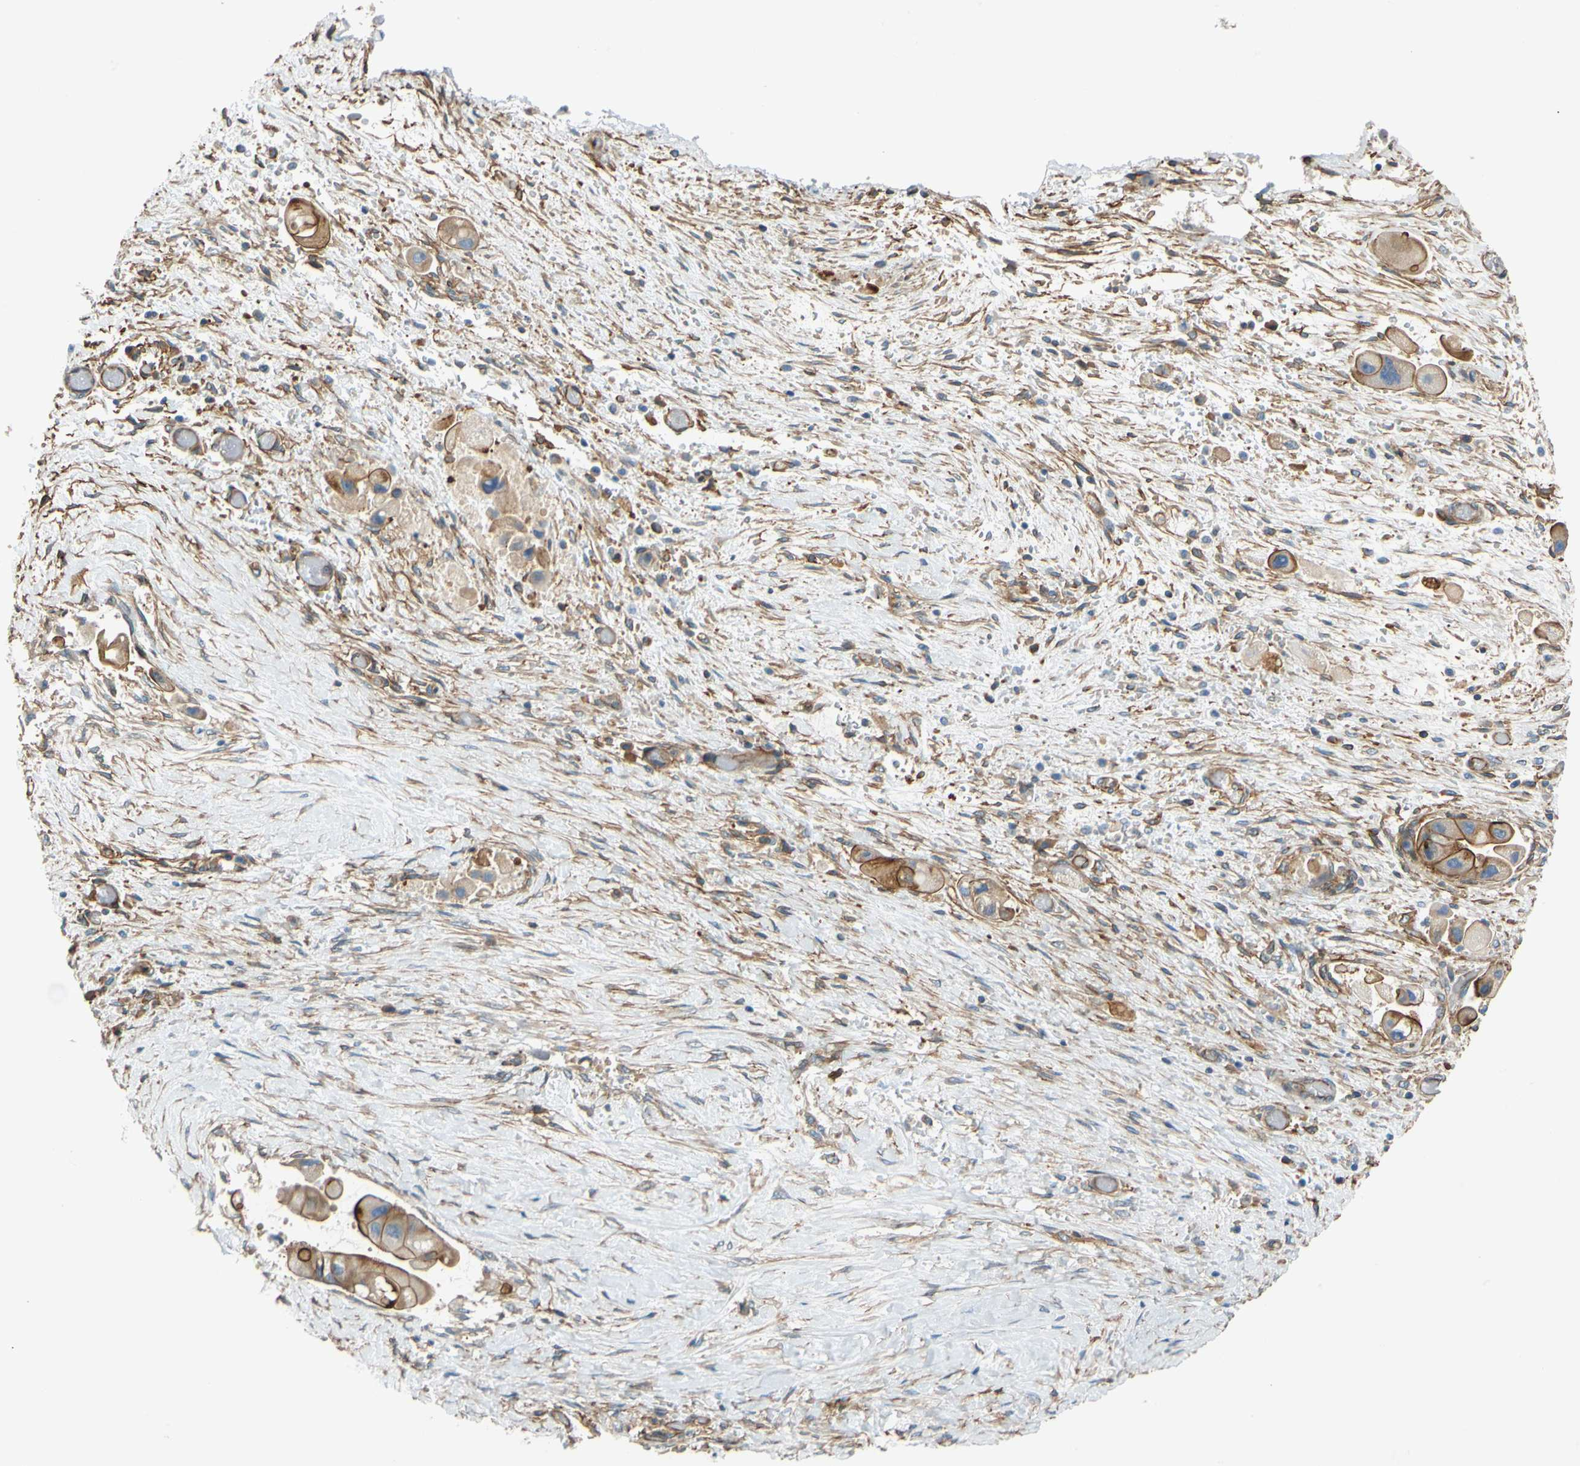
{"staining": {"intensity": "moderate", "quantity": ">75%", "location": "cytoplasmic/membranous"}, "tissue": "liver cancer", "cell_type": "Tumor cells", "image_type": "cancer", "snomed": [{"axis": "morphology", "description": "Normal tissue, NOS"}, {"axis": "morphology", "description": "Cholangiocarcinoma"}, {"axis": "topography", "description": "Liver"}, {"axis": "topography", "description": "Peripheral nerve tissue"}], "caption": "This micrograph exhibits immunohistochemistry (IHC) staining of cholangiocarcinoma (liver), with medium moderate cytoplasmic/membranous positivity in approximately >75% of tumor cells.", "gene": "SPTAN1", "patient": {"sex": "male", "age": 50}}